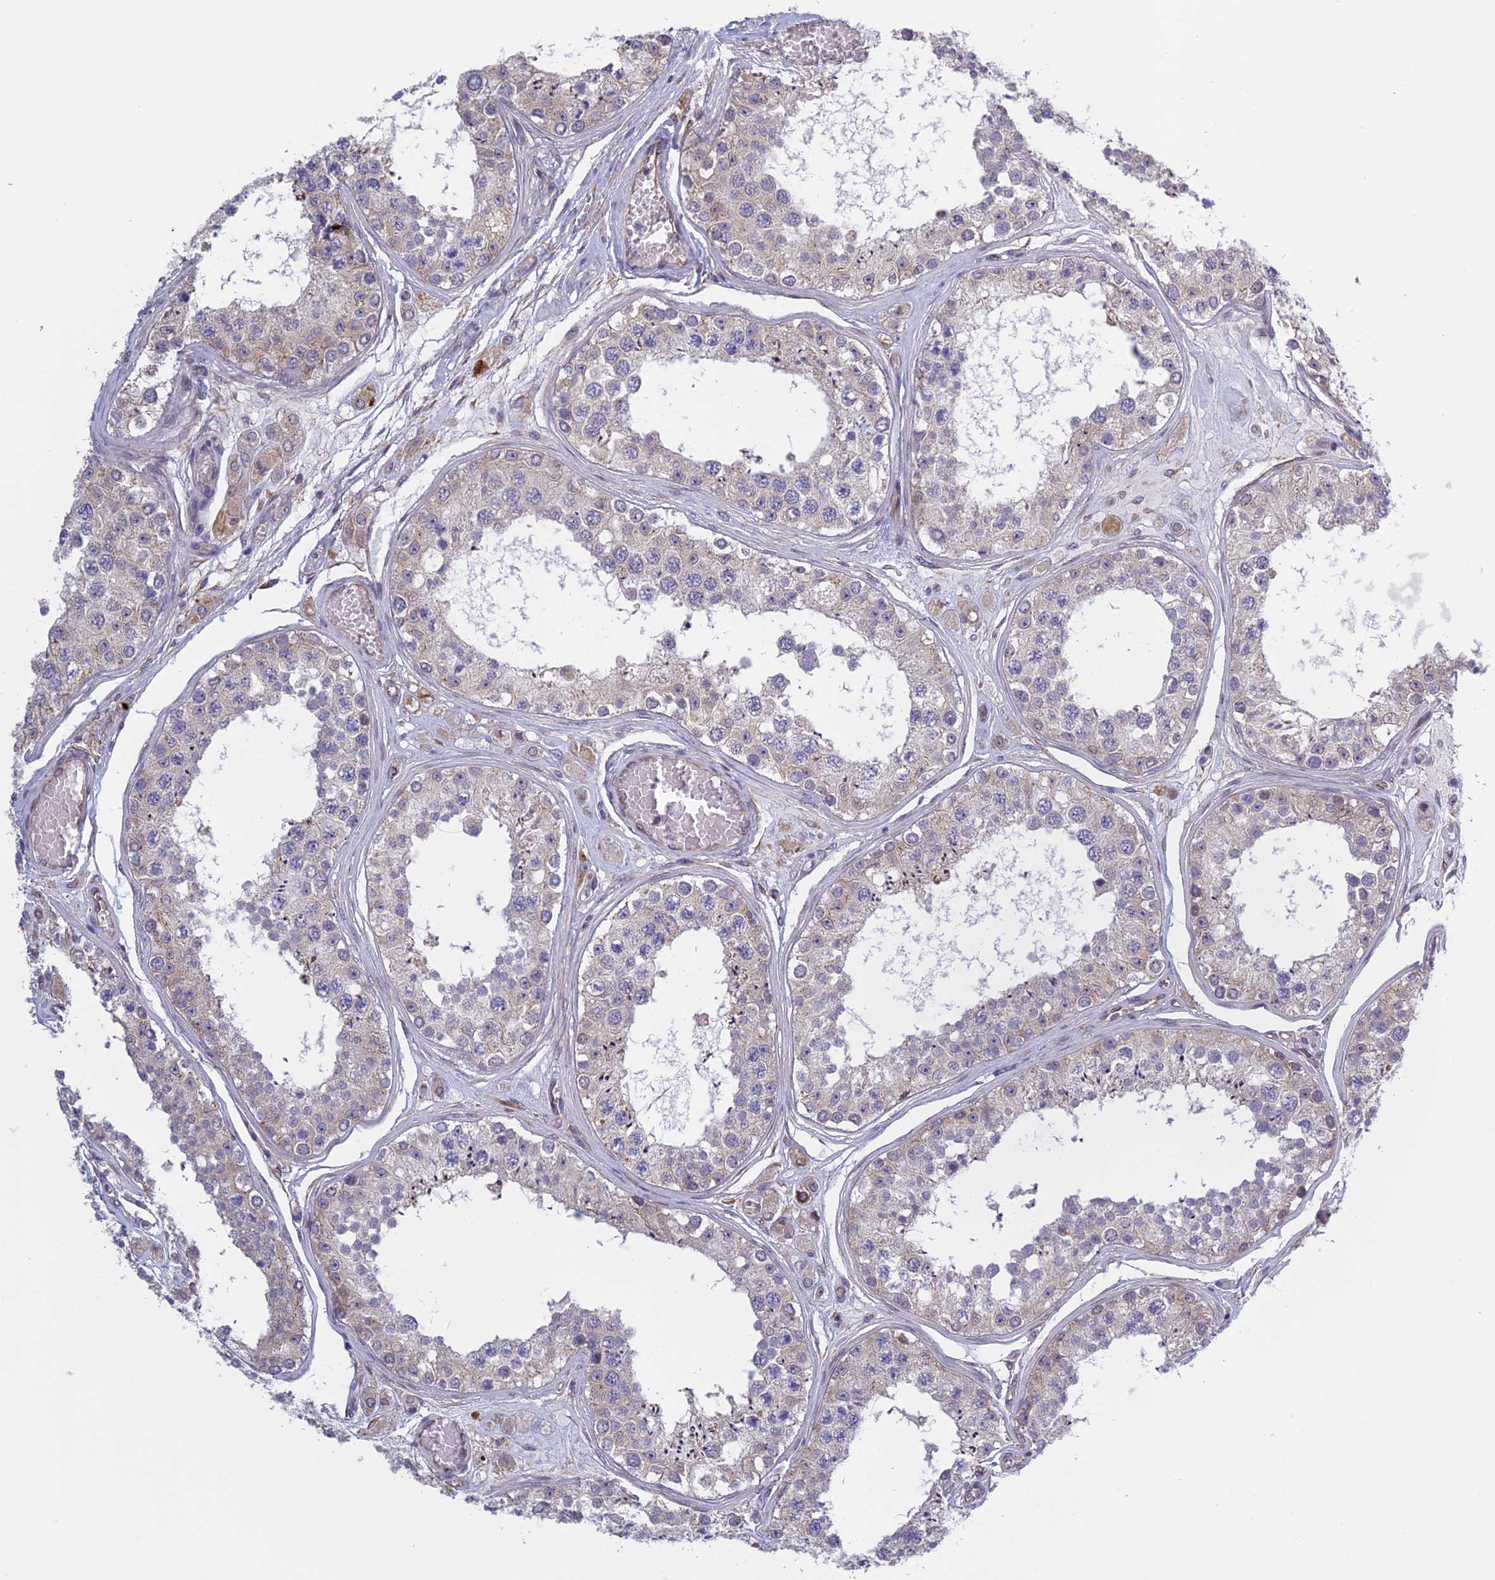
{"staining": {"intensity": "weak", "quantity": "<25%", "location": "cytoplasmic/membranous"}, "tissue": "testis", "cell_type": "Cells in seminiferous ducts", "image_type": "normal", "snomed": [{"axis": "morphology", "description": "Normal tissue, NOS"}, {"axis": "topography", "description": "Testis"}], "caption": "Histopathology image shows no protein staining in cells in seminiferous ducts of normal testis.", "gene": "BCL2L10", "patient": {"sex": "male", "age": 25}}